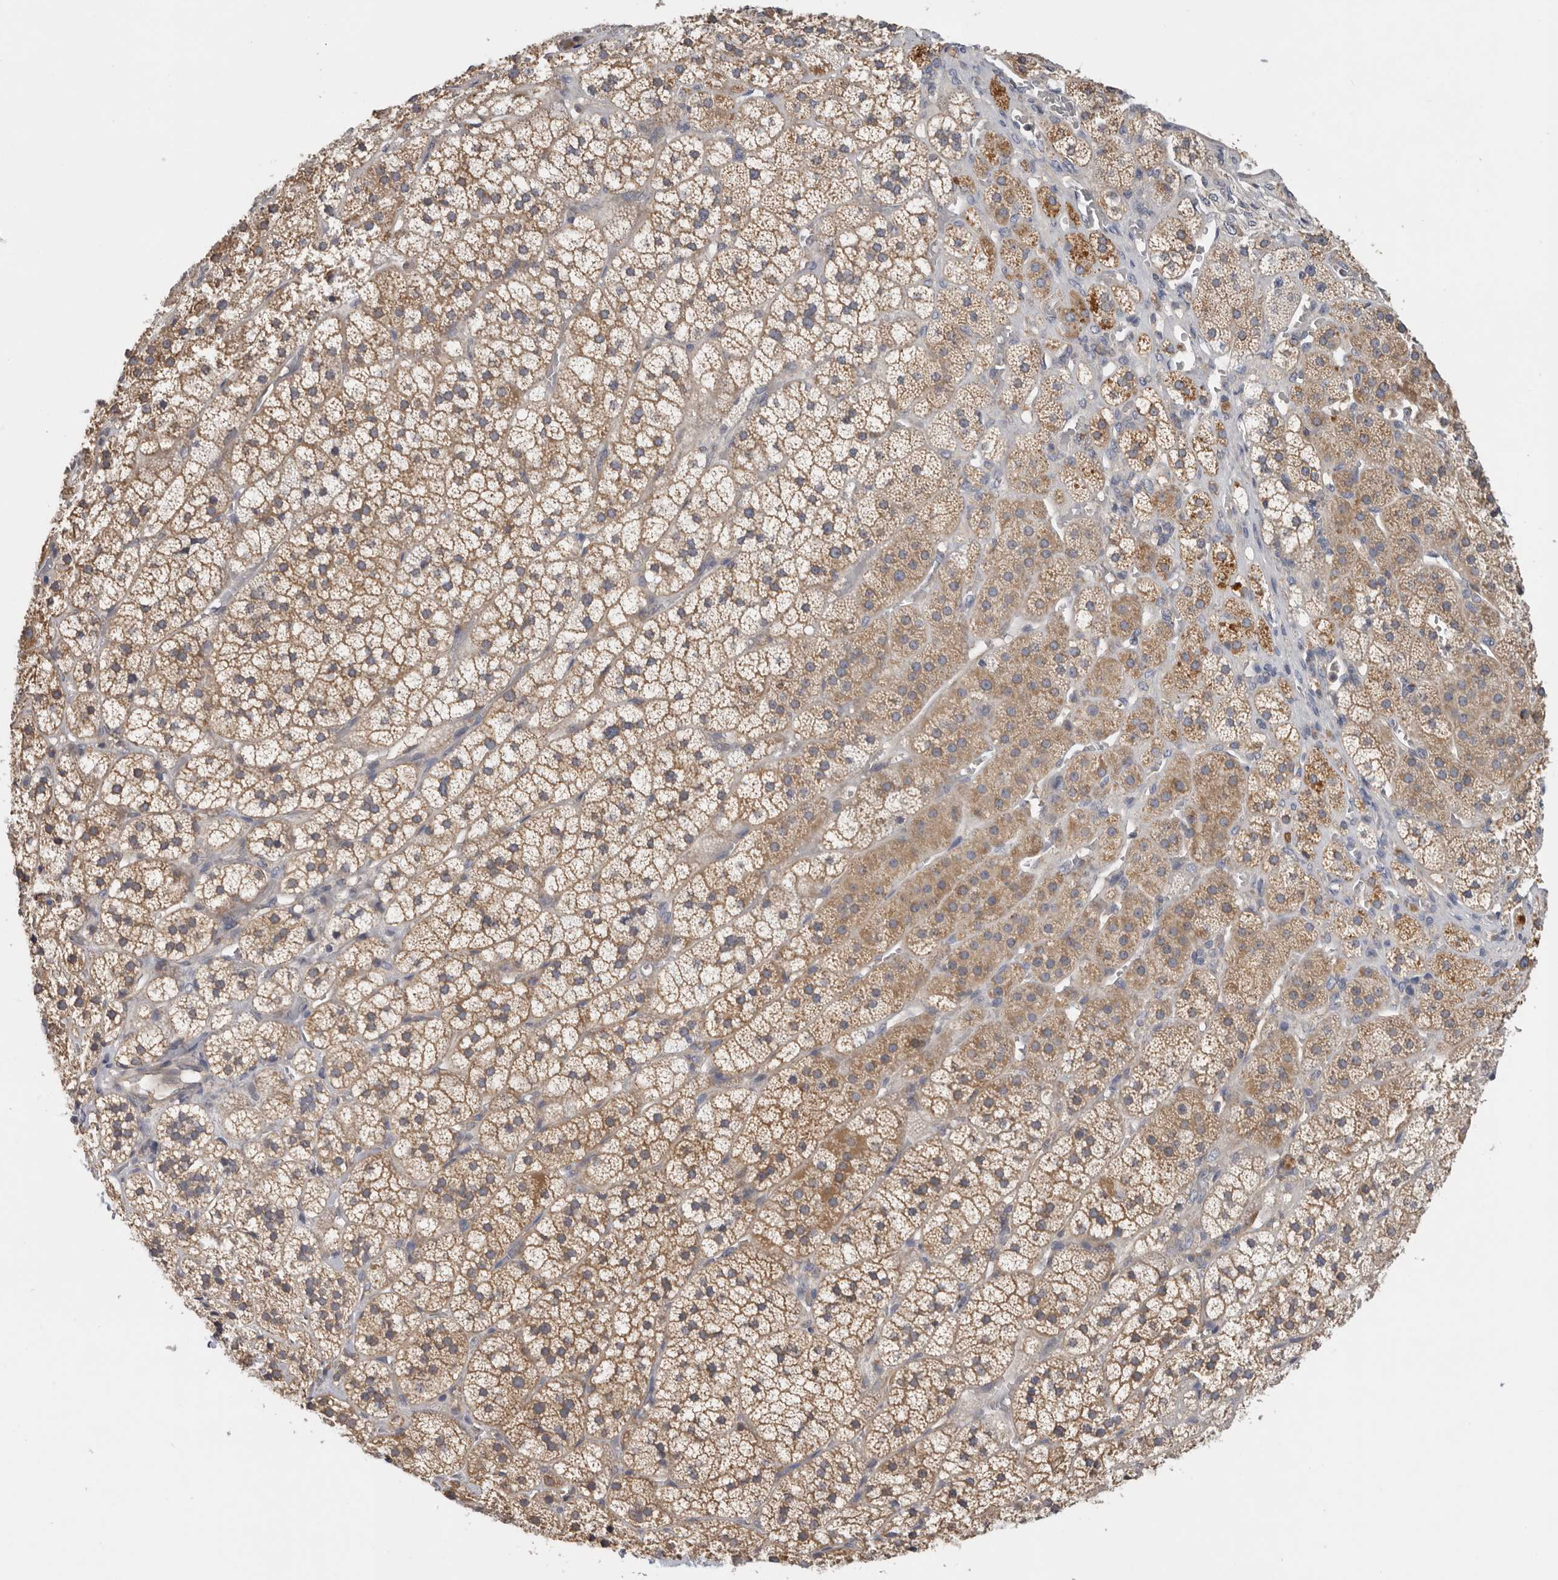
{"staining": {"intensity": "moderate", "quantity": ">75%", "location": "cytoplasmic/membranous"}, "tissue": "adrenal gland", "cell_type": "Glandular cells", "image_type": "normal", "snomed": [{"axis": "morphology", "description": "Normal tissue, NOS"}, {"axis": "topography", "description": "Adrenal gland"}], "caption": "Moderate cytoplasmic/membranous staining for a protein is seen in about >75% of glandular cells of unremarkable adrenal gland using immunohistochemistry.", "gene": "PPP1R42", "patient": {"sex": "female", "age": 44}}